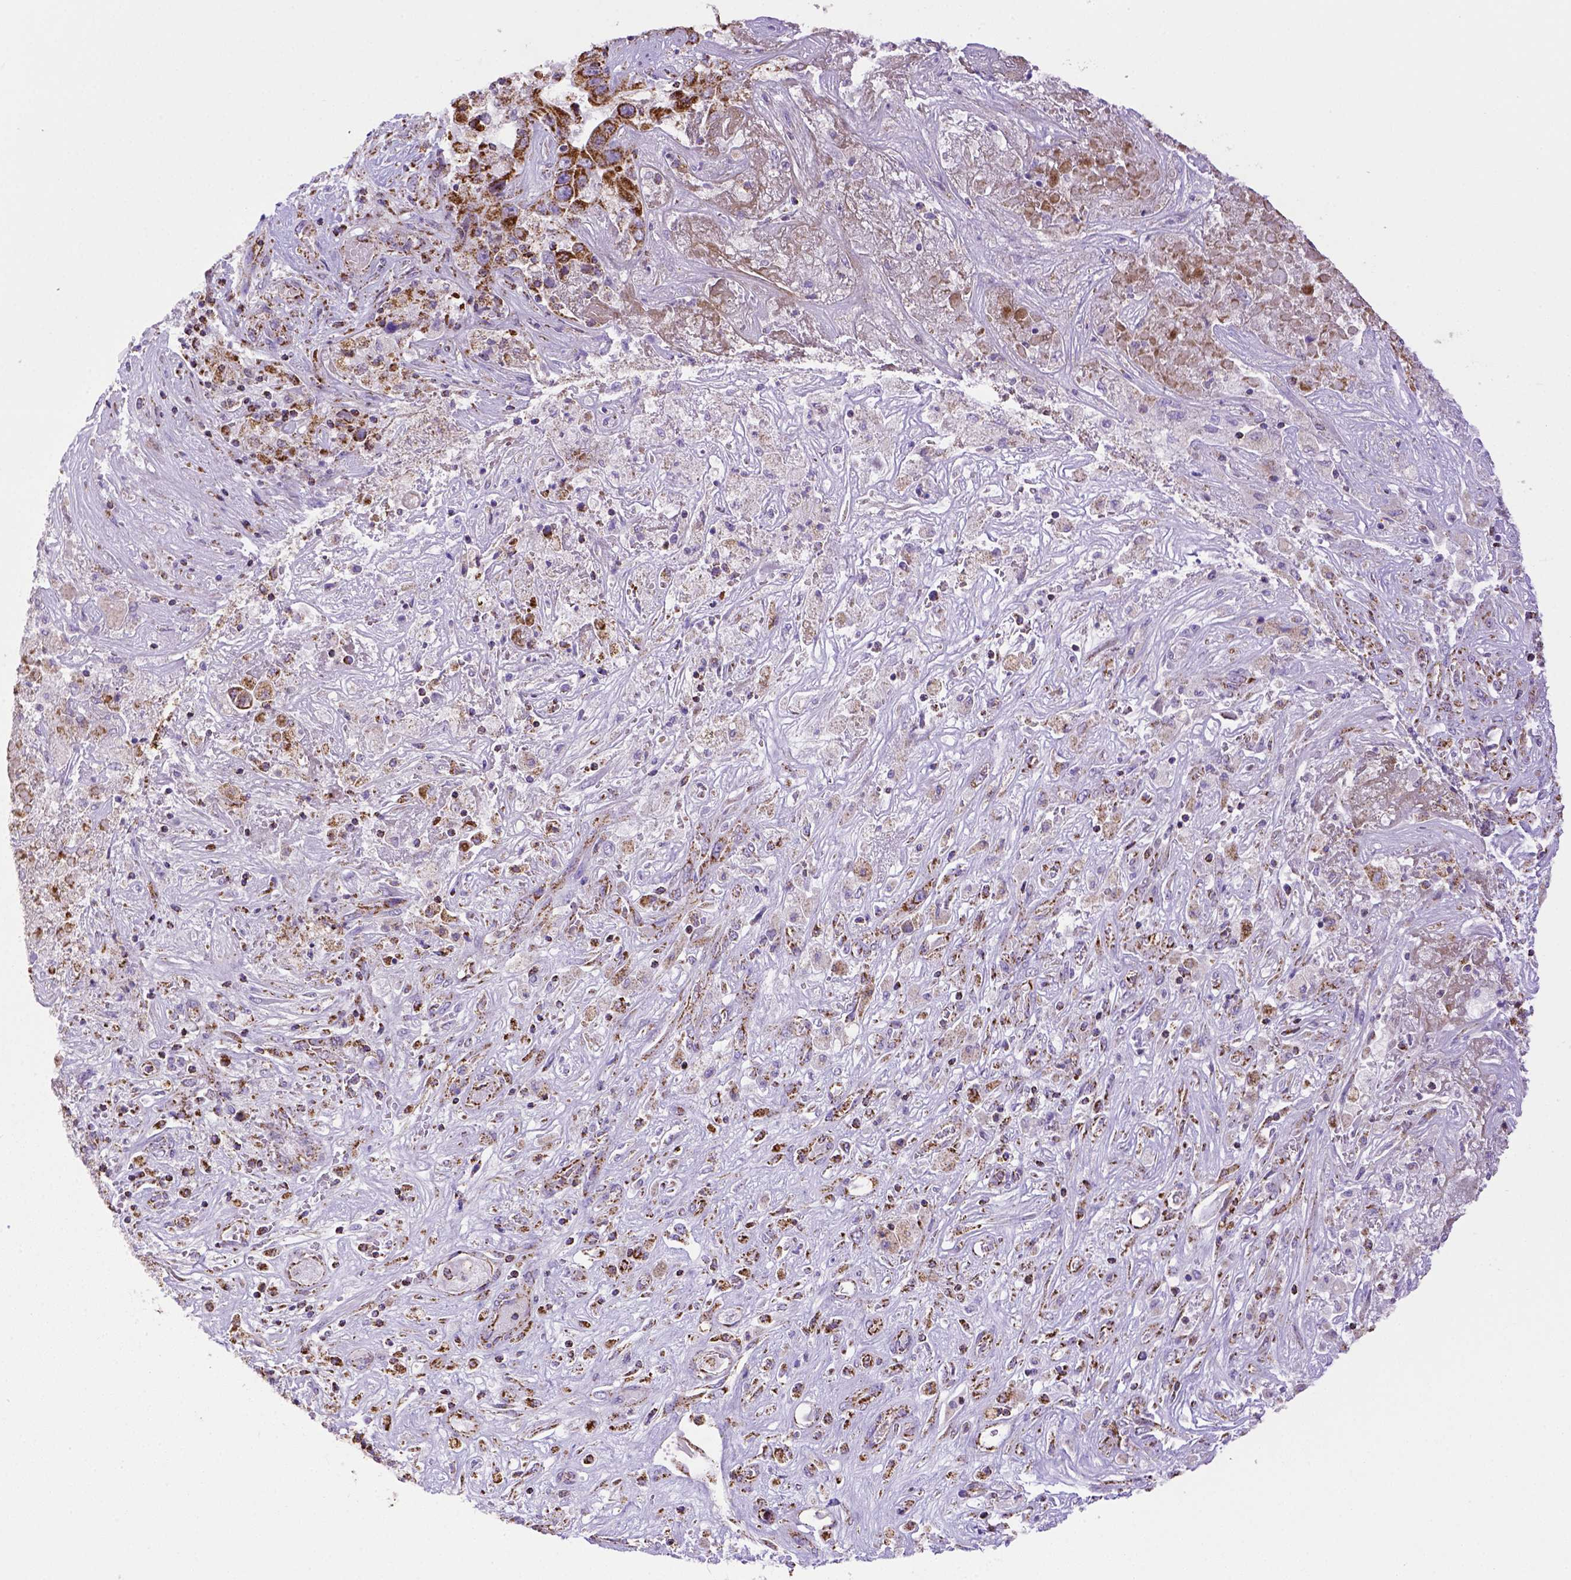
{"staining": {"intensity": "strong", "quantity": ">75%", "location": "cytoplasmic/membranous"}, "tissue": "liver cancer", "cell_type": "Tumor cells", "image_type": "cancer", "snomed": [{"axis": "morphology", "description": "Cholangiocarcinoma"}, {"axis": "topography", "description": "Liver"}], "caption": "An IHC micrograph of tumor tissue is shown. Protein staining in brown highlights strong cytoplasmic/membranous positivity in liver cancer (cholangiocarcinoma) within tumor cells.", "gene": "MT-CO1", "patient": {"sex": "female", "age": 52}}